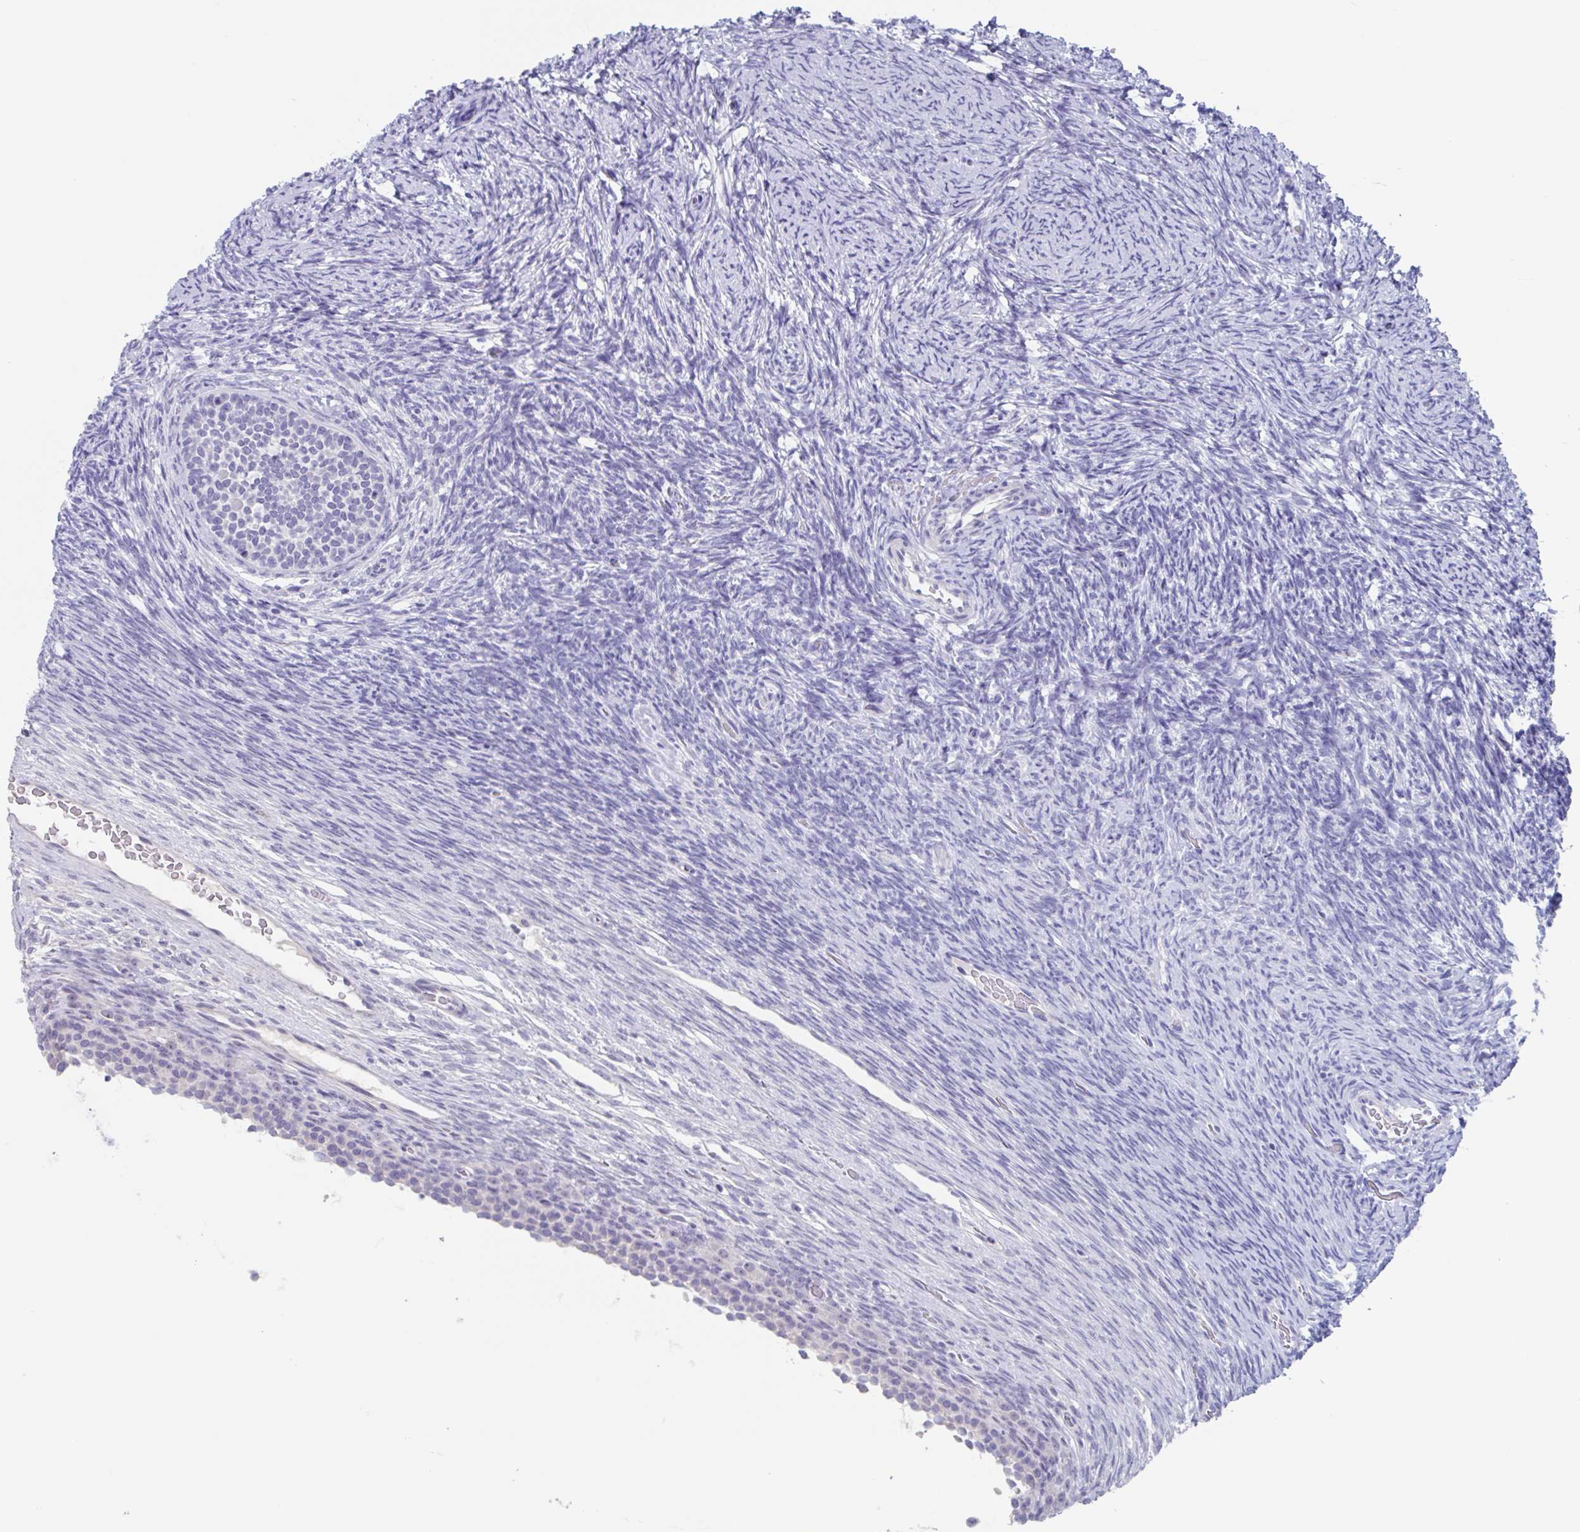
{"staining": {"intensity": "negative", "quantity": "none", "location": "none"}, "tissue": "ovary", "cell_type": "Ovarian stroma cells", "image_type": "normal", "snomed": [{"axis": "morphology", "description": "Normal tissue, NOS"}, {"axis": "topography", "description": "Ovary"}], "caption": "This is an immunohistochemistry (IHC) histopathology image of unremarkable human ovary. There is no expression in ovarian stroma cells.", "gene": "NOXRED1", "patient": {"sex": "female", "age": 34}}